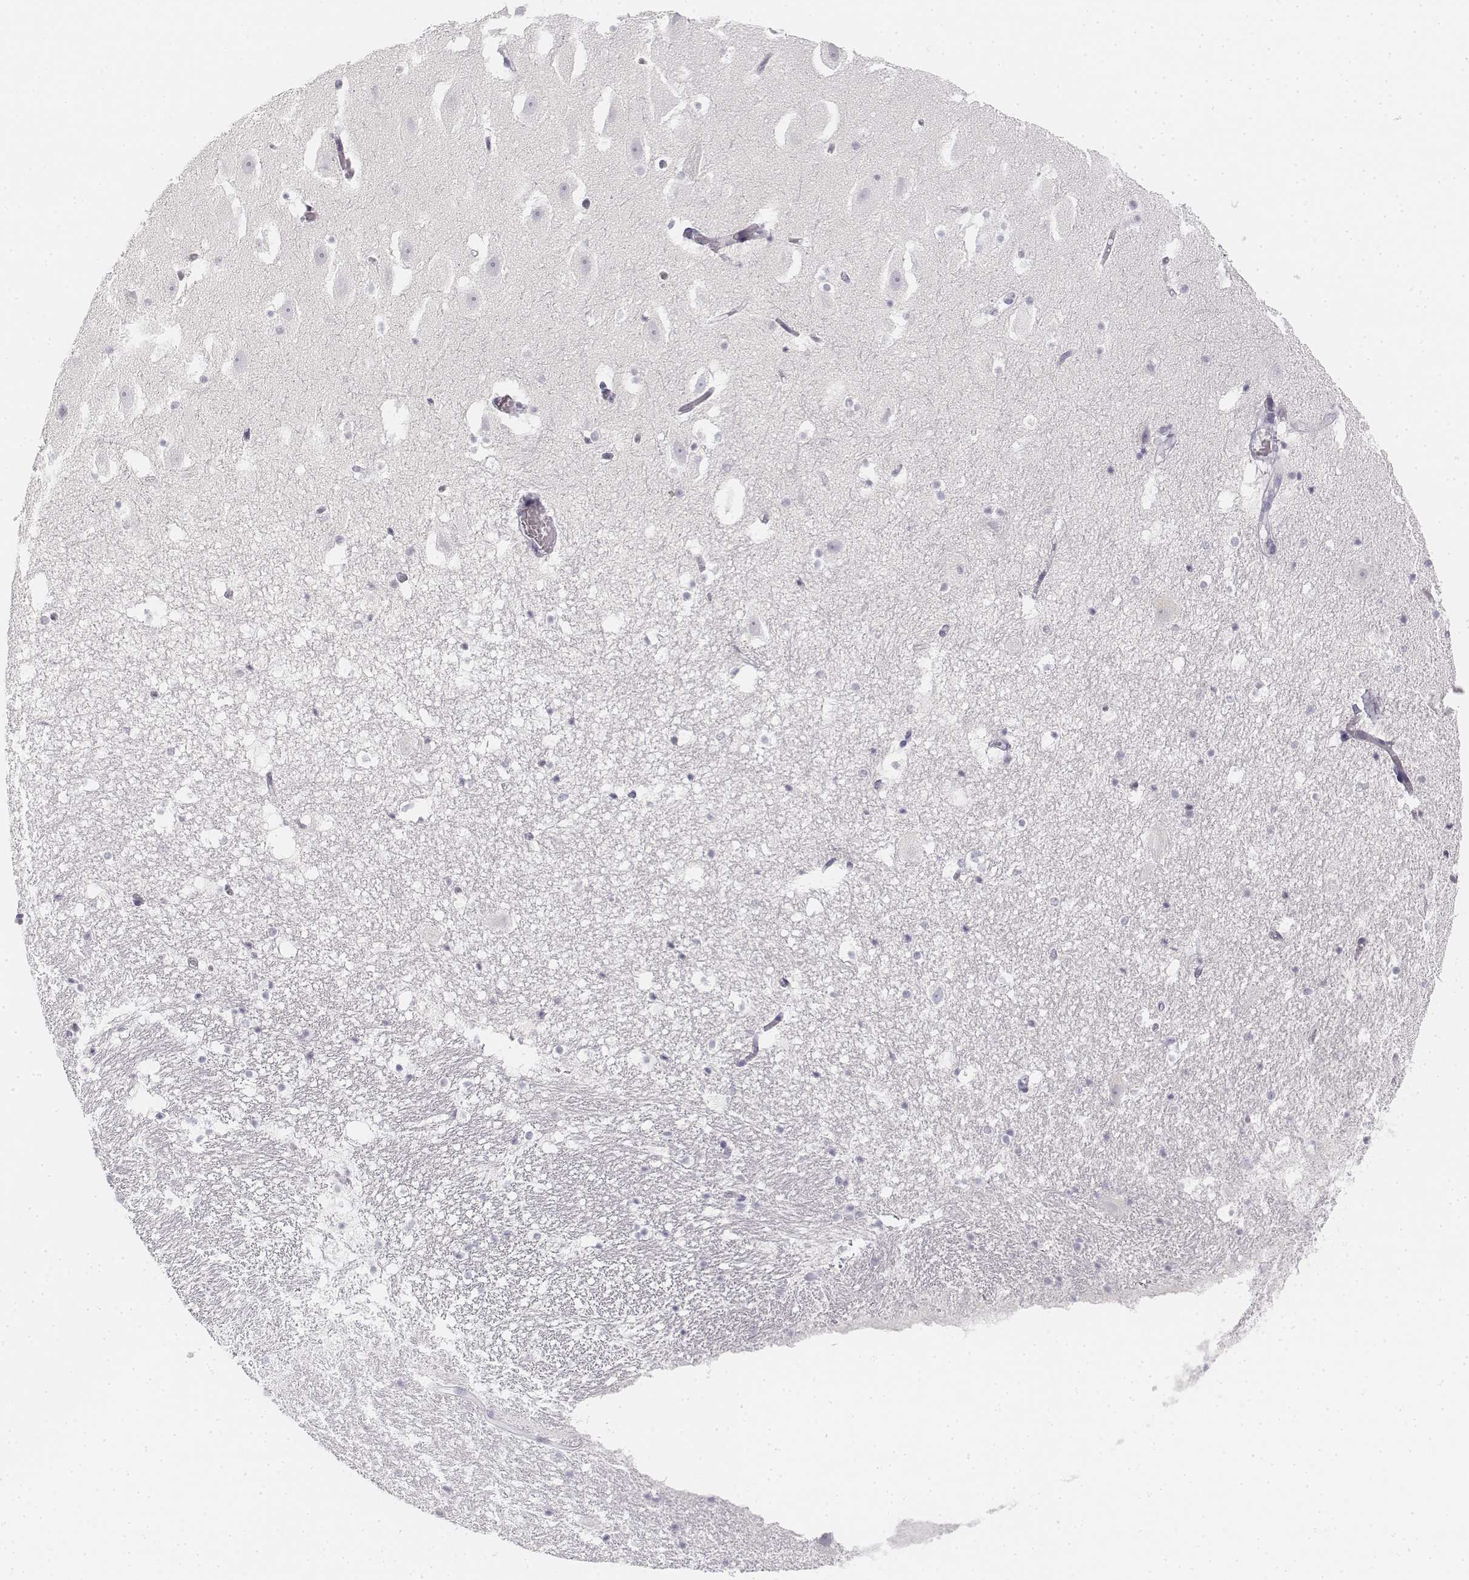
{"staining": {"intensity": "negative", "quantity": "none", "location": "none"}, "tissue": "hippocampus", "cell_type": "Glial cells", "image_type": "normal", "snomed": [{"axis": "morphology", "description": "Normal tissue, NOS"}, {"axis": "topography", "description": "Hippocampus"}], "caption": "DAB (3,3'-diaminobenzidine) immunohistochemical staining of unremarkable human hippocampus displays no significant expression in glial cells.", "gene": "KRT25", "patient": {"sex": "male", "age": 26}}